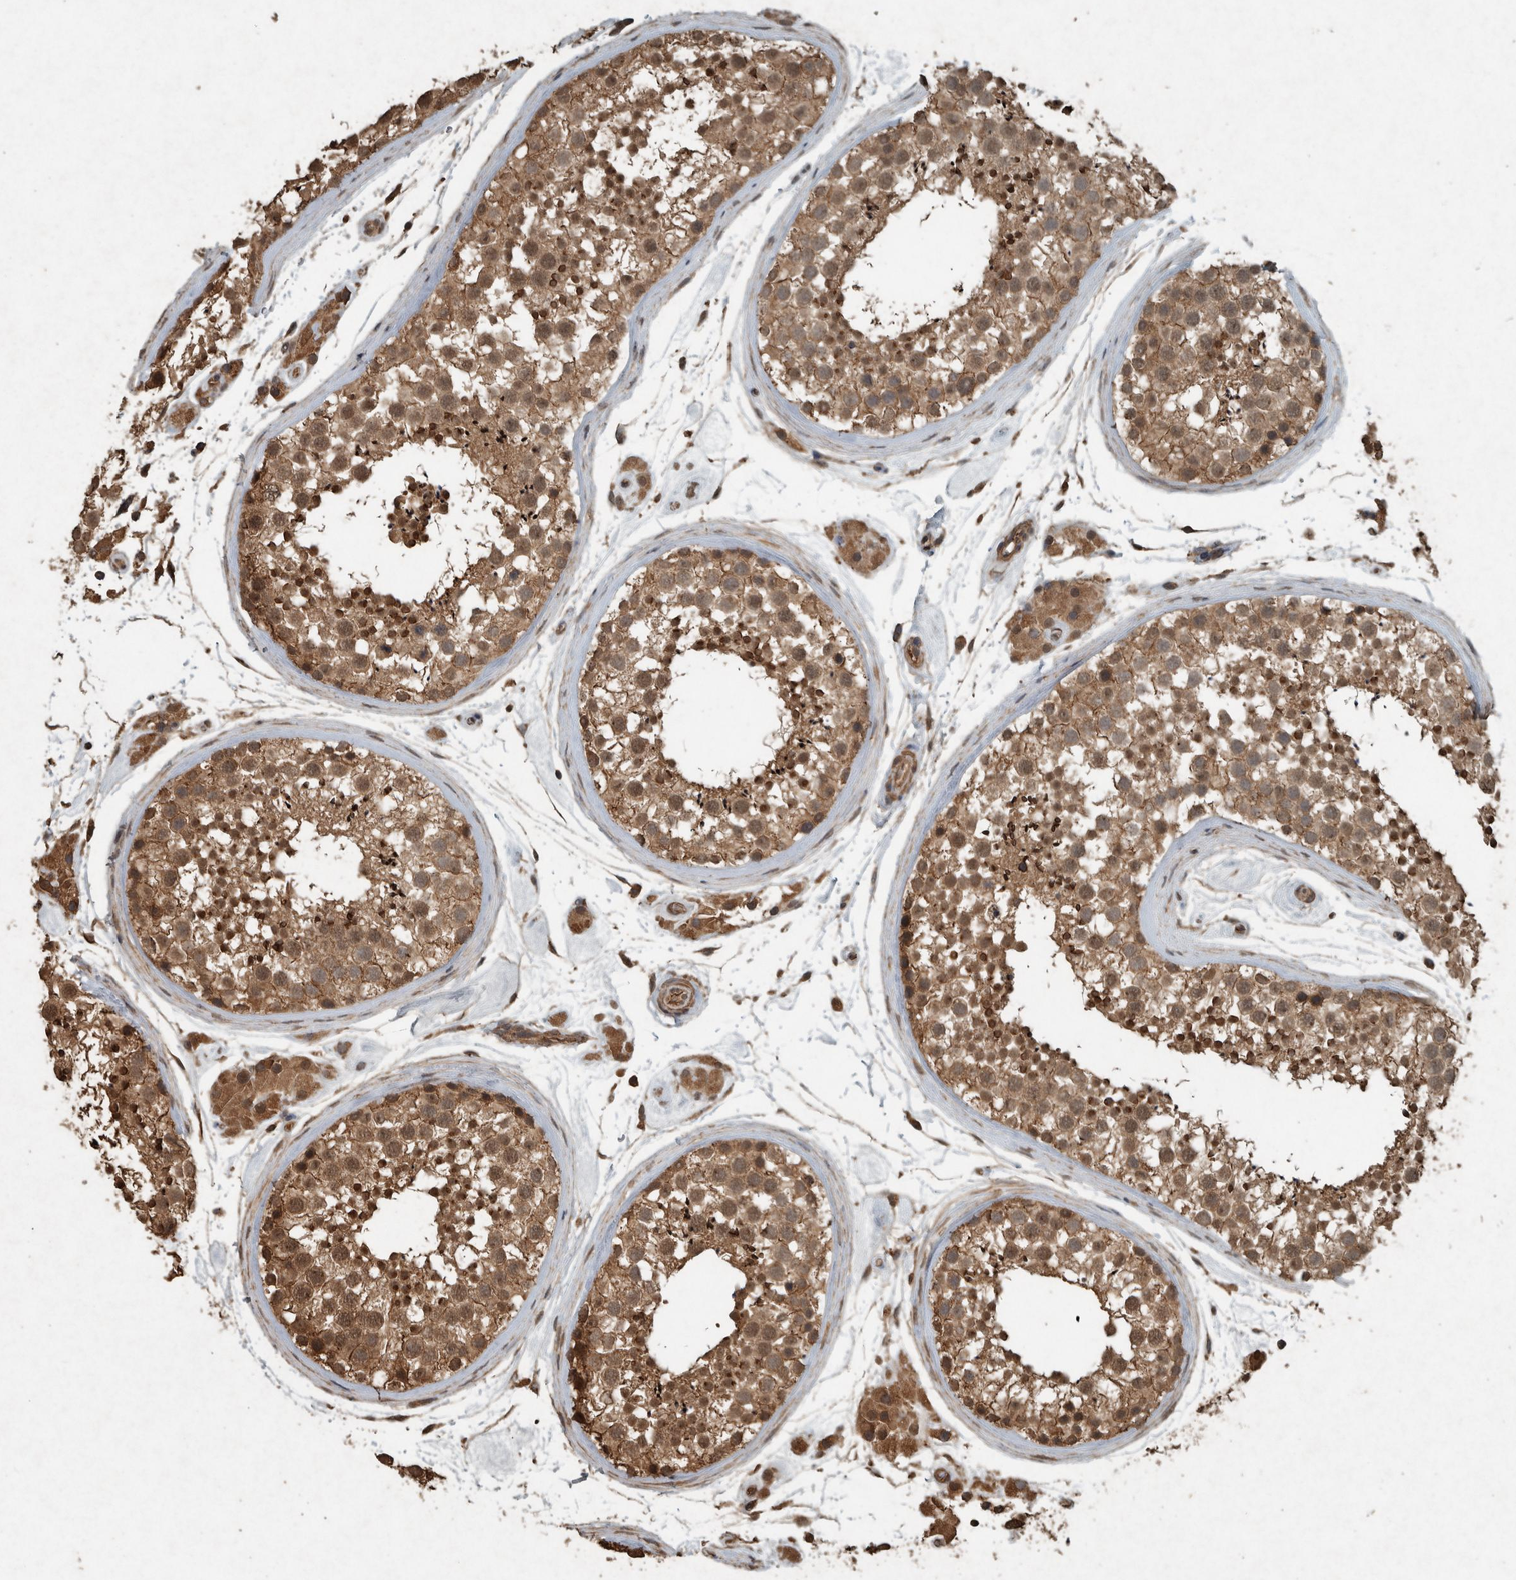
{"staining": {"intensity": "moderate", "quantity": ">75%", "location": "cytoplasmic/membranous,nuclear"}, "tissue": "testis", "cell_type": "Cells in seminiferous ducts", "image_type": "normal", "snomed": [{"axis": "morphology", "description": "Normal tissue, NOS"}, {"axis": "topography", "description": "Testis"}], "caption": "A brown stain highlights moderate cytoplasmic/membranous,nuclear staining of a protein in cells in seminiferous ducts of normal human testis. Immunohistochemistry stains the protein of interest in brown and the nuclei are stained blue.", "gene": "ARHGEF12", "patient": {"sex": "male", "age": 46}}